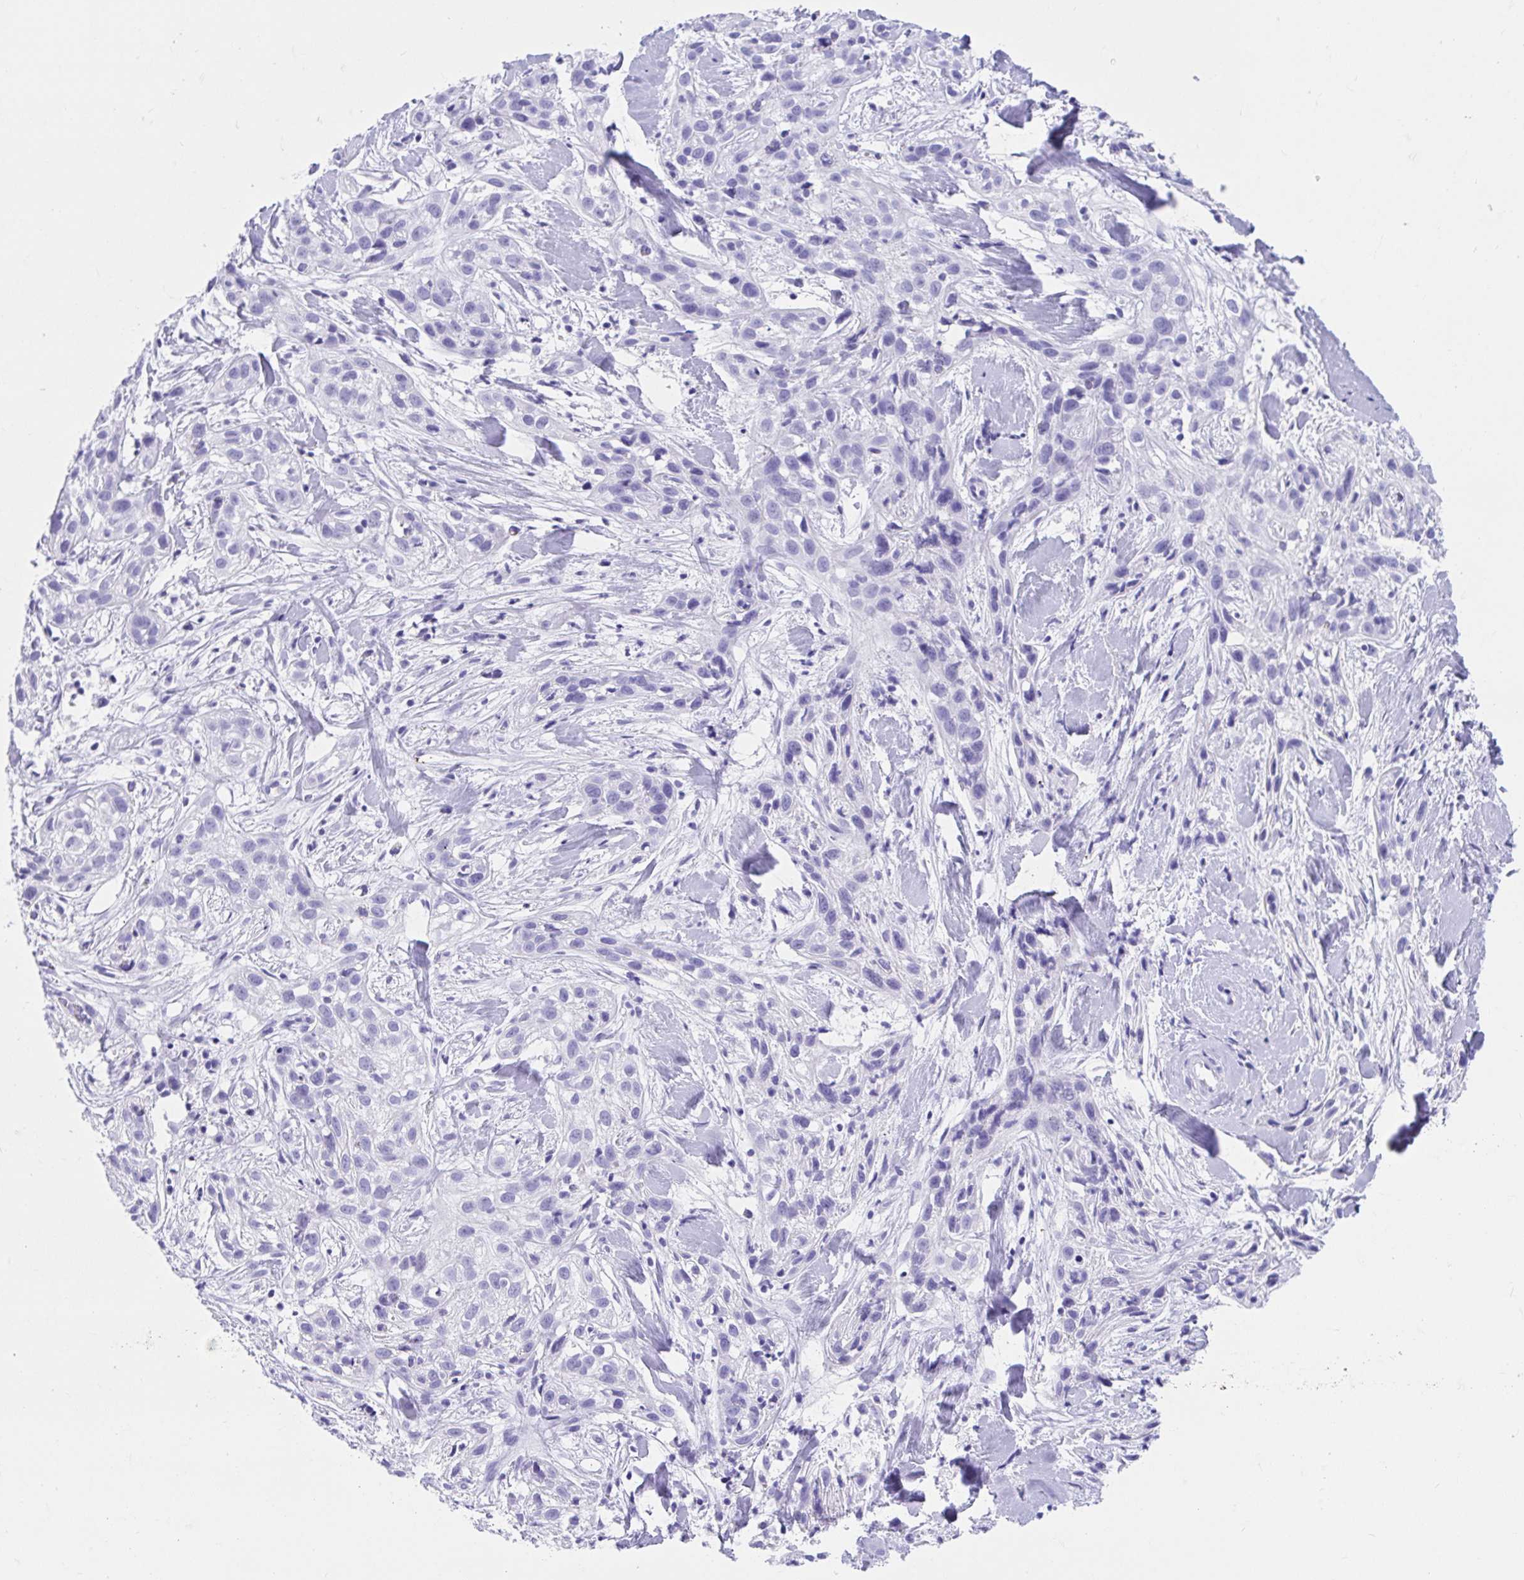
{"staining": {"intensity": "negative", "quantity": "none", "location": "none"}, "tissue": "skin cancer", "cell_type": "Tumor cells", "image_type": "cancer", "snomed": [{"axis": "morphology", "description": "Squamous cell carcinoma, NOS"}, {"axis": "topography", "description": "Skin"}], "caption": "Photomicrograph shows no significant protein staining in tumor cells of squamous cell carcinoma (skin).", "gene": "TMEM35A", "patient": {"sex": "male", "age": 82}}